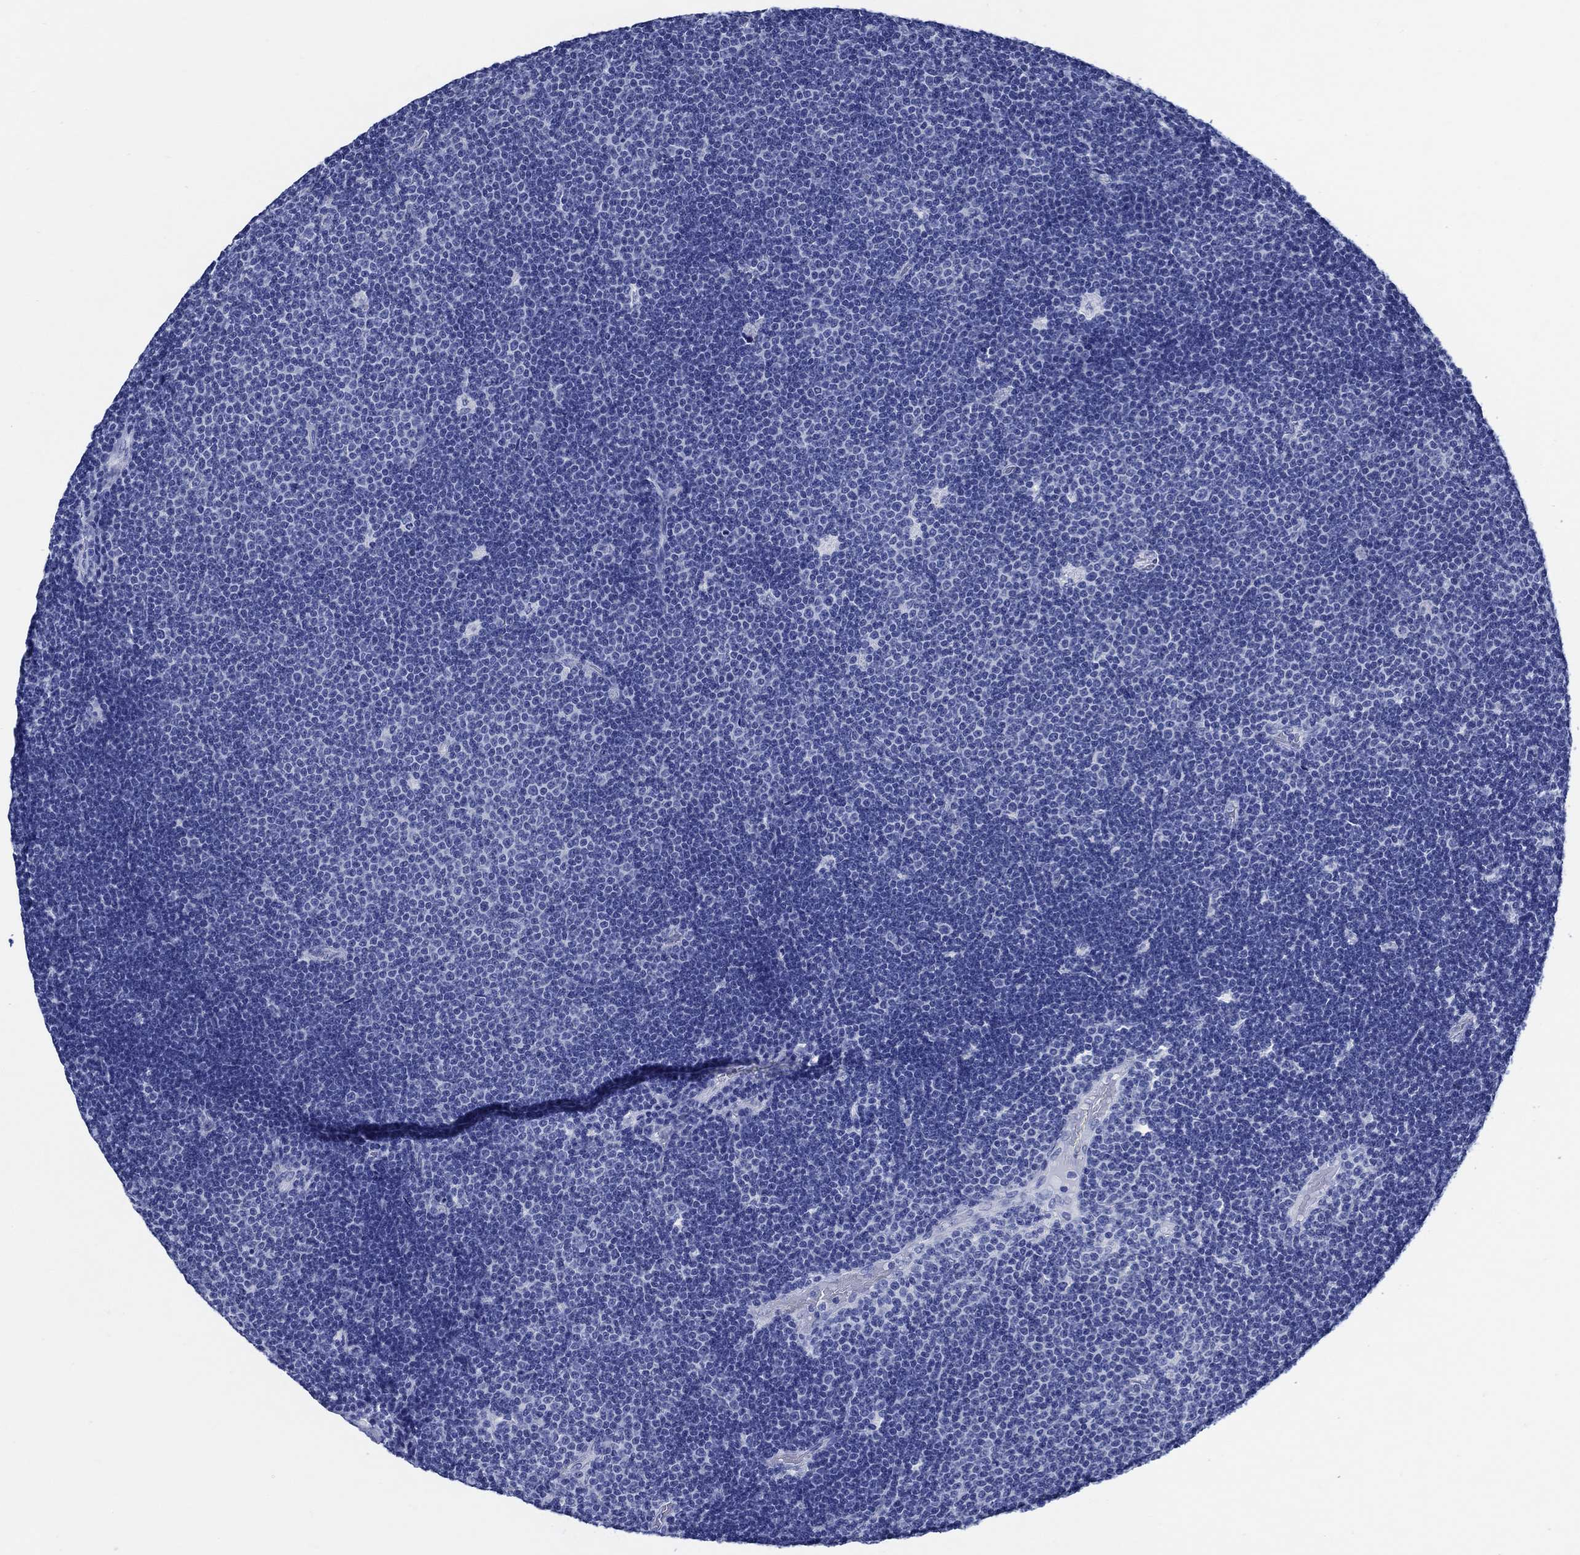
{"staining": {"intensity": "negative", "quantity": "none", "location": "none"}, "tissue": "lymphoma", "cell_type": "Tumor cells", "image_type": "cancer", "snomed": [{"axis": "morphology", "description": "Malignant lymphoma, non-Hodgkin's type, Low grade"}, {"axis": "topography", "description": "Brain"}], "caption": "An image of malignant lymphoma, non-Hodgkin's type (low-grade) stained for a protein exhibits no brown staining in tumor cells.", "gene": "WDR62", "patient": {"sex": "female", "age": 66}}